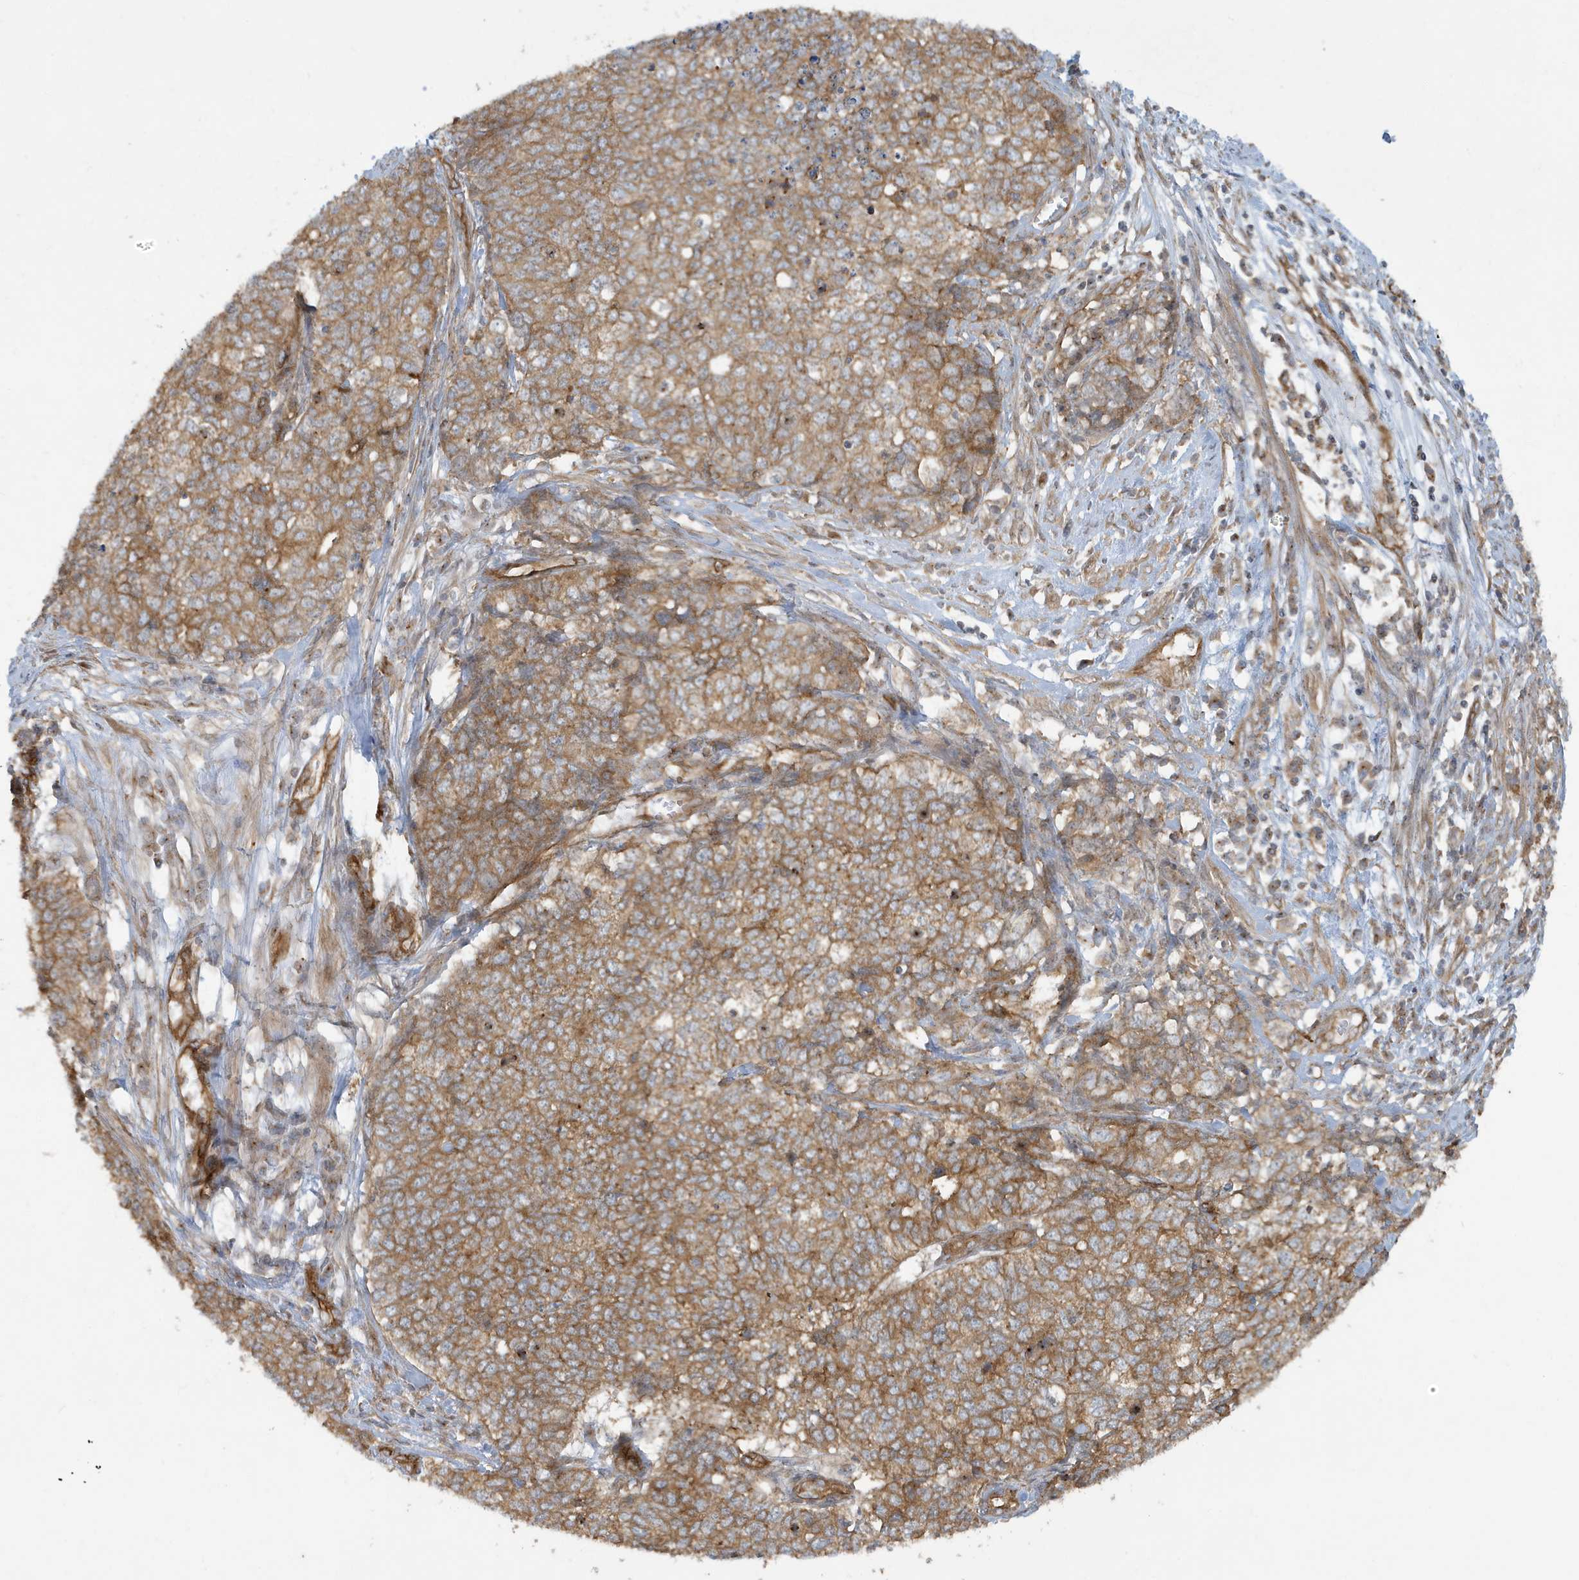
{"staining": {"intensity": "moderate", "quantity": ">75%", "location": "cytoplasmic/membranous"}, "tissue": "cervical cancer", "cell_type": "Tumor cells", "image_type": "cancer", "snomed": [{"axis": "morphology", "description": "Squamous cell carcinoma, NOS"}, {"axis": "topography", "description": "Cervix"}], "caption": "Squamous cell carcinoma (cervical) stained with DAB immunohistochemistry (IHC) shows medium levels of moderate cytoplasmic/membranous staining in about >75% of tumor cells.", "gene": "ATP23", "patient": {"sex": "female", "age": 63}}